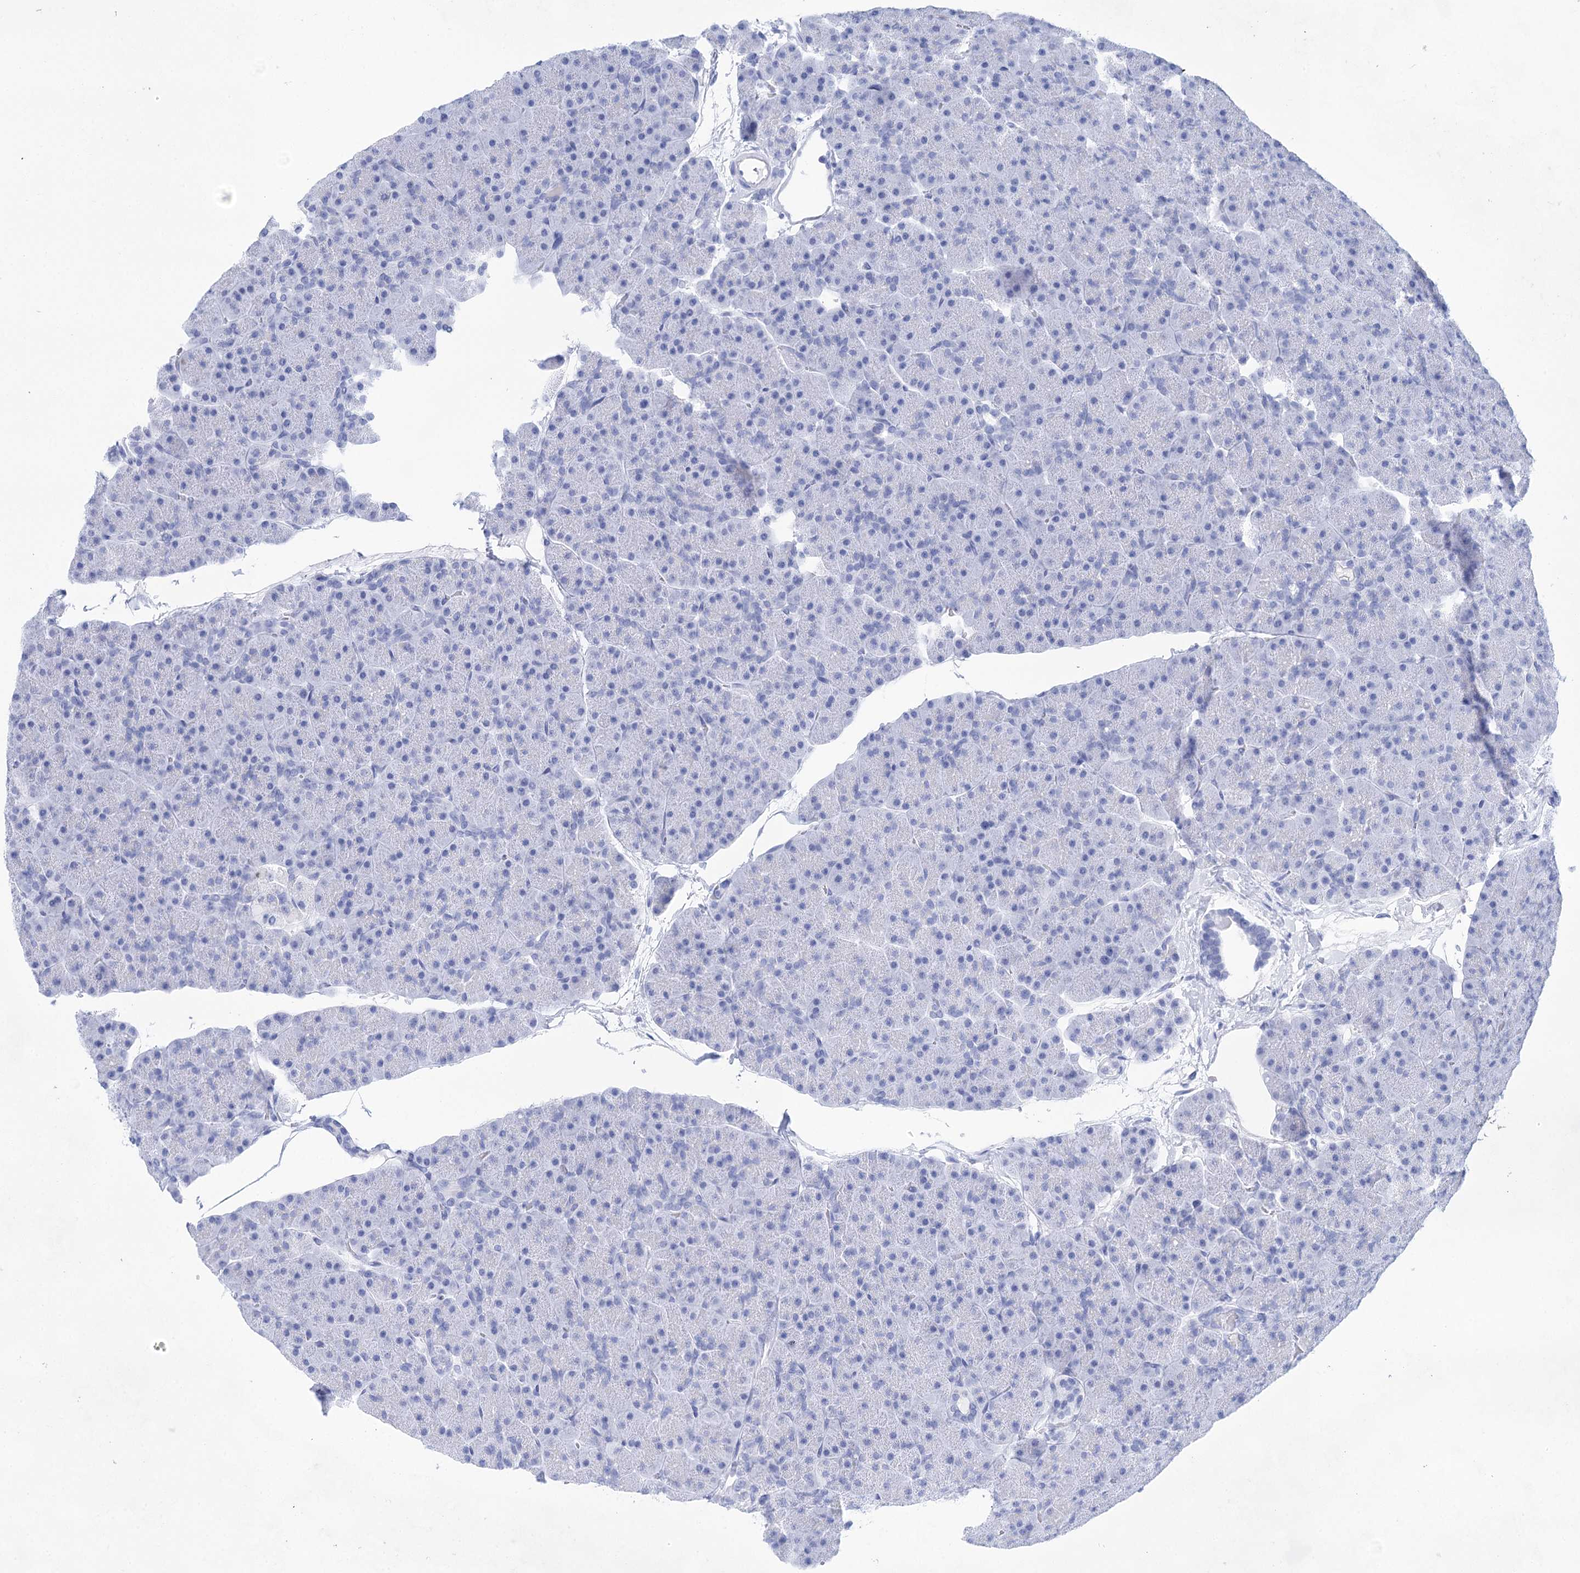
{"staining": {"intensity": "negative", "quantity": "none", "location": "none"}, "tissue": "pancreas", "cell_type": "Exocrine glandular cells", "image_type": "normal", "snomed": [{"axis": "morphology", "description": "Normal tissue, NOS"}, {"axis": "topography", "description": "Pancreas"}], "caption": "High power microscopy image of an immunohistochemistry (IHC) micrograph of normal pancreas, revealing no significant expression in exocrine glandular cells. (Immunohistochemistry, brightfield microscopy, high magnification).", "gene": "LALBA", "patient": {"sex": "male", "age": 36}}